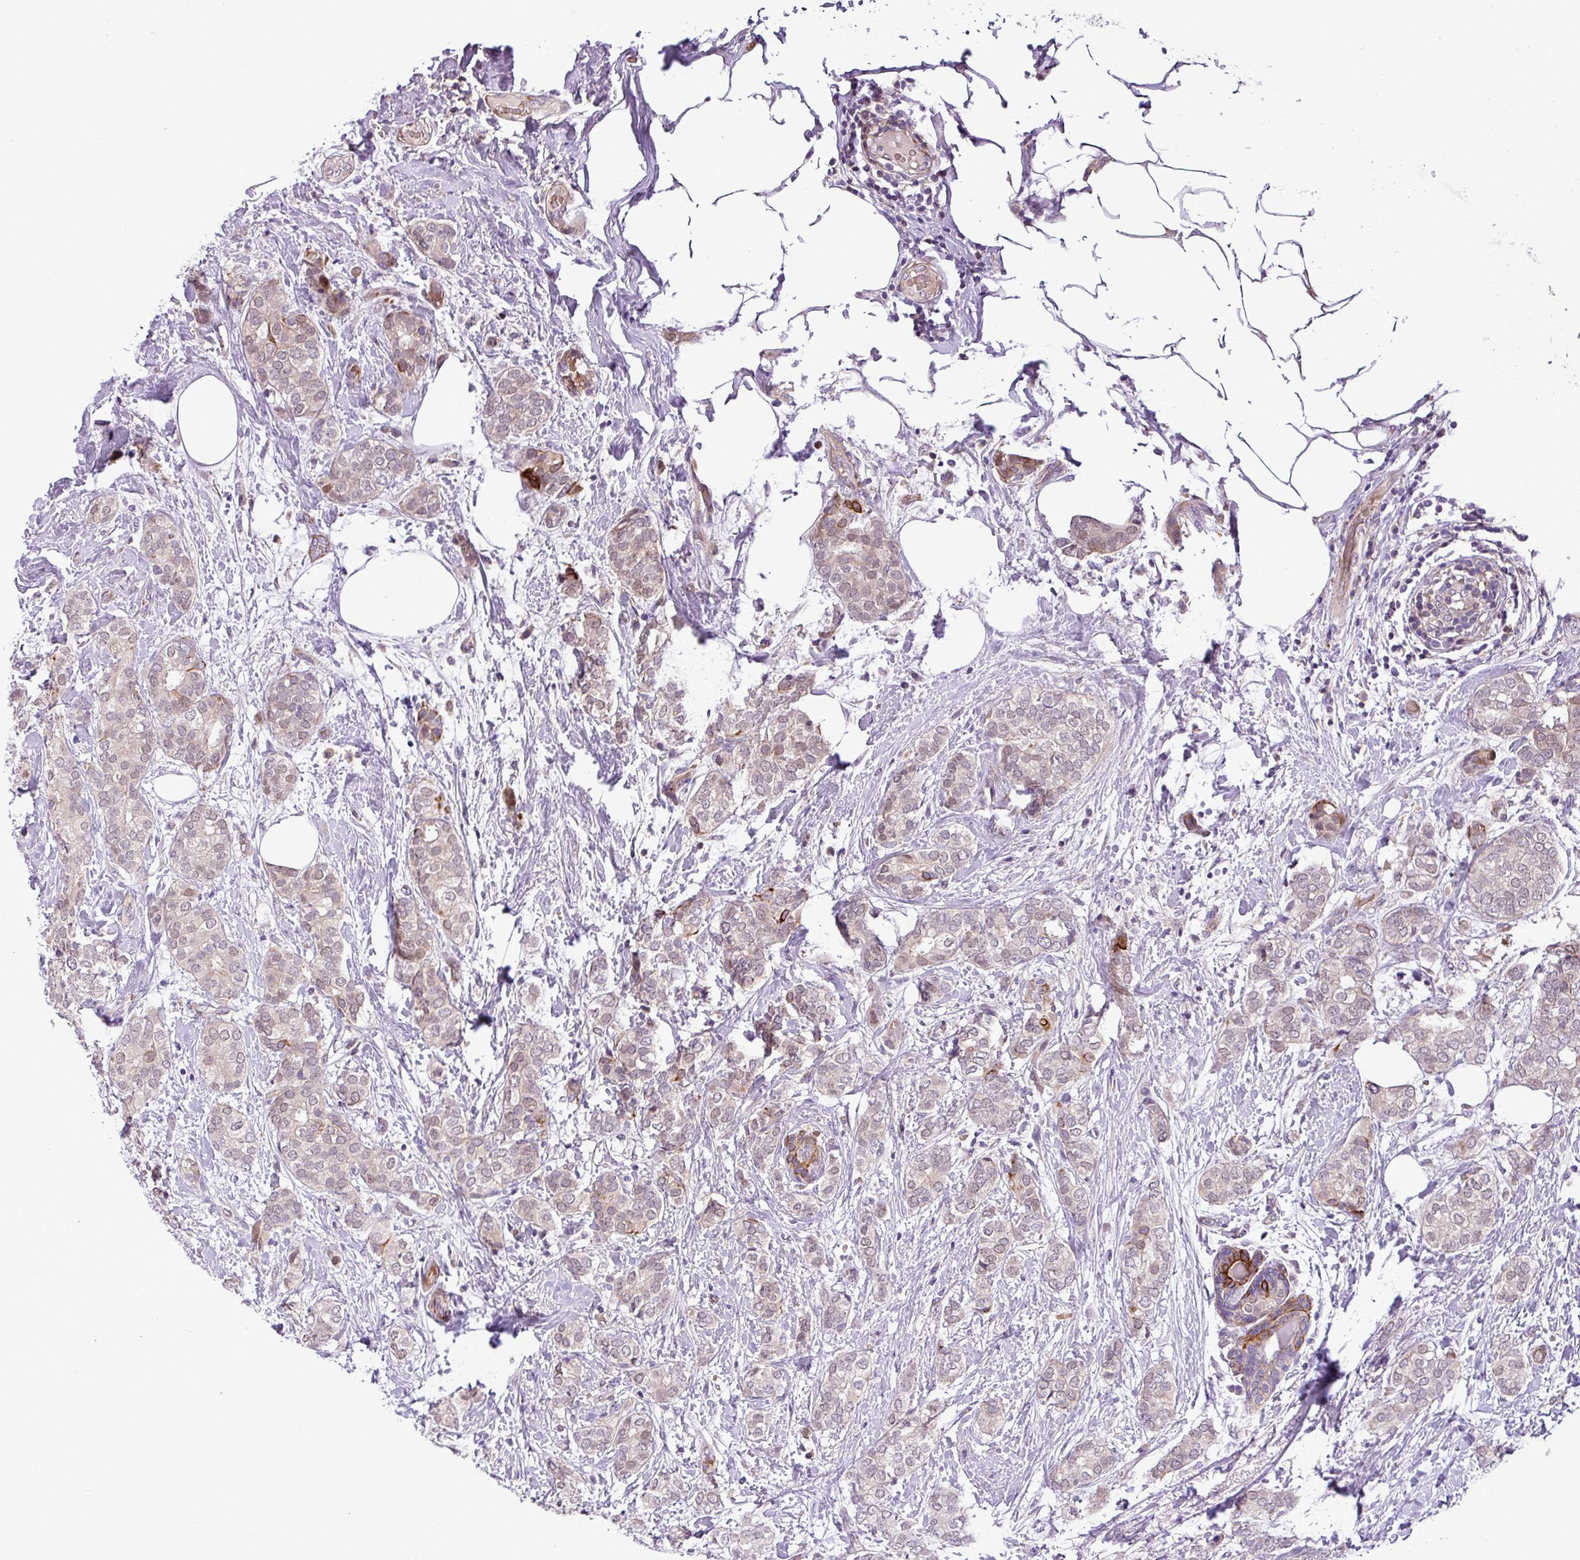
{"staining": {"intensity": "weak", "quantity": "25%-75%", "location": "cytoplasmic/membranous"}, "tissue": "breast cancer", "cell_type": "Tumor cells", "image_type": "cancer", "snomed": [{"axis": "morphology", "description": "Duct carcinoma"}, {"axis": "topography", "description": "Breast"}], "caption": "Intraductal carcinoma (breast) tissue demonstrates weak cytoplasmic/membranous staining in about 25%-75% of tumor cells", "gene": "NBEAL2", "patient": {"sex": "female", "age": 73}}